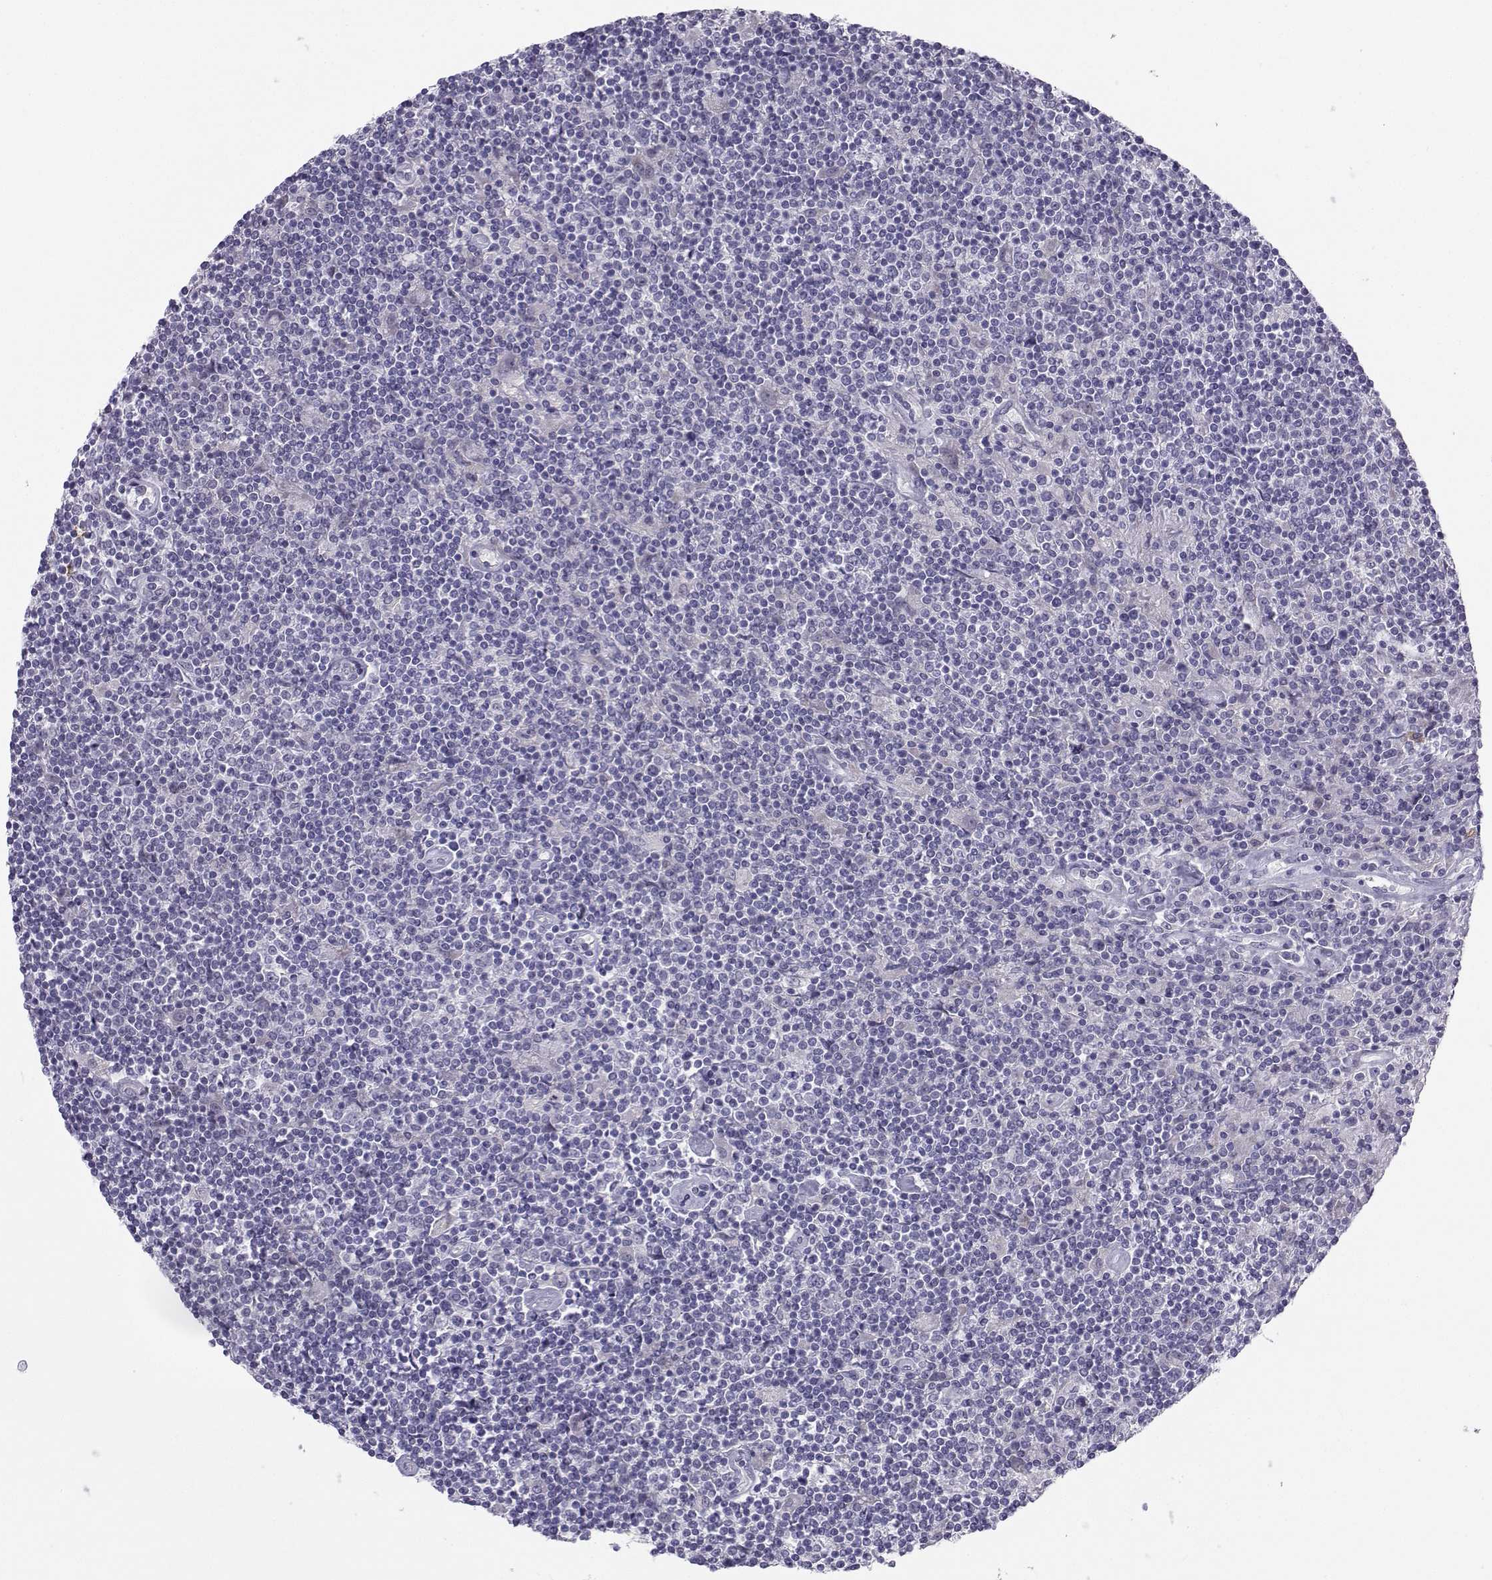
{"staining": {"intensity": "negative", "quantity": "none", "location": "none"}, "tissue": "lymphoma", "cell_type": "Tumor cells", "image_type": "cancer", "snomed": [{"axis": "morphology", "description": "Hodgkin's disease, NOS"}, {"axis": "topography", "description": "Lymph node"}], "caption": "This is a micrograph of IHC staining of Hodgkin's disease, which shows no expression in tumor cells.", "gene": "CALY", "patient": {"sex": "male", "age": 40}}